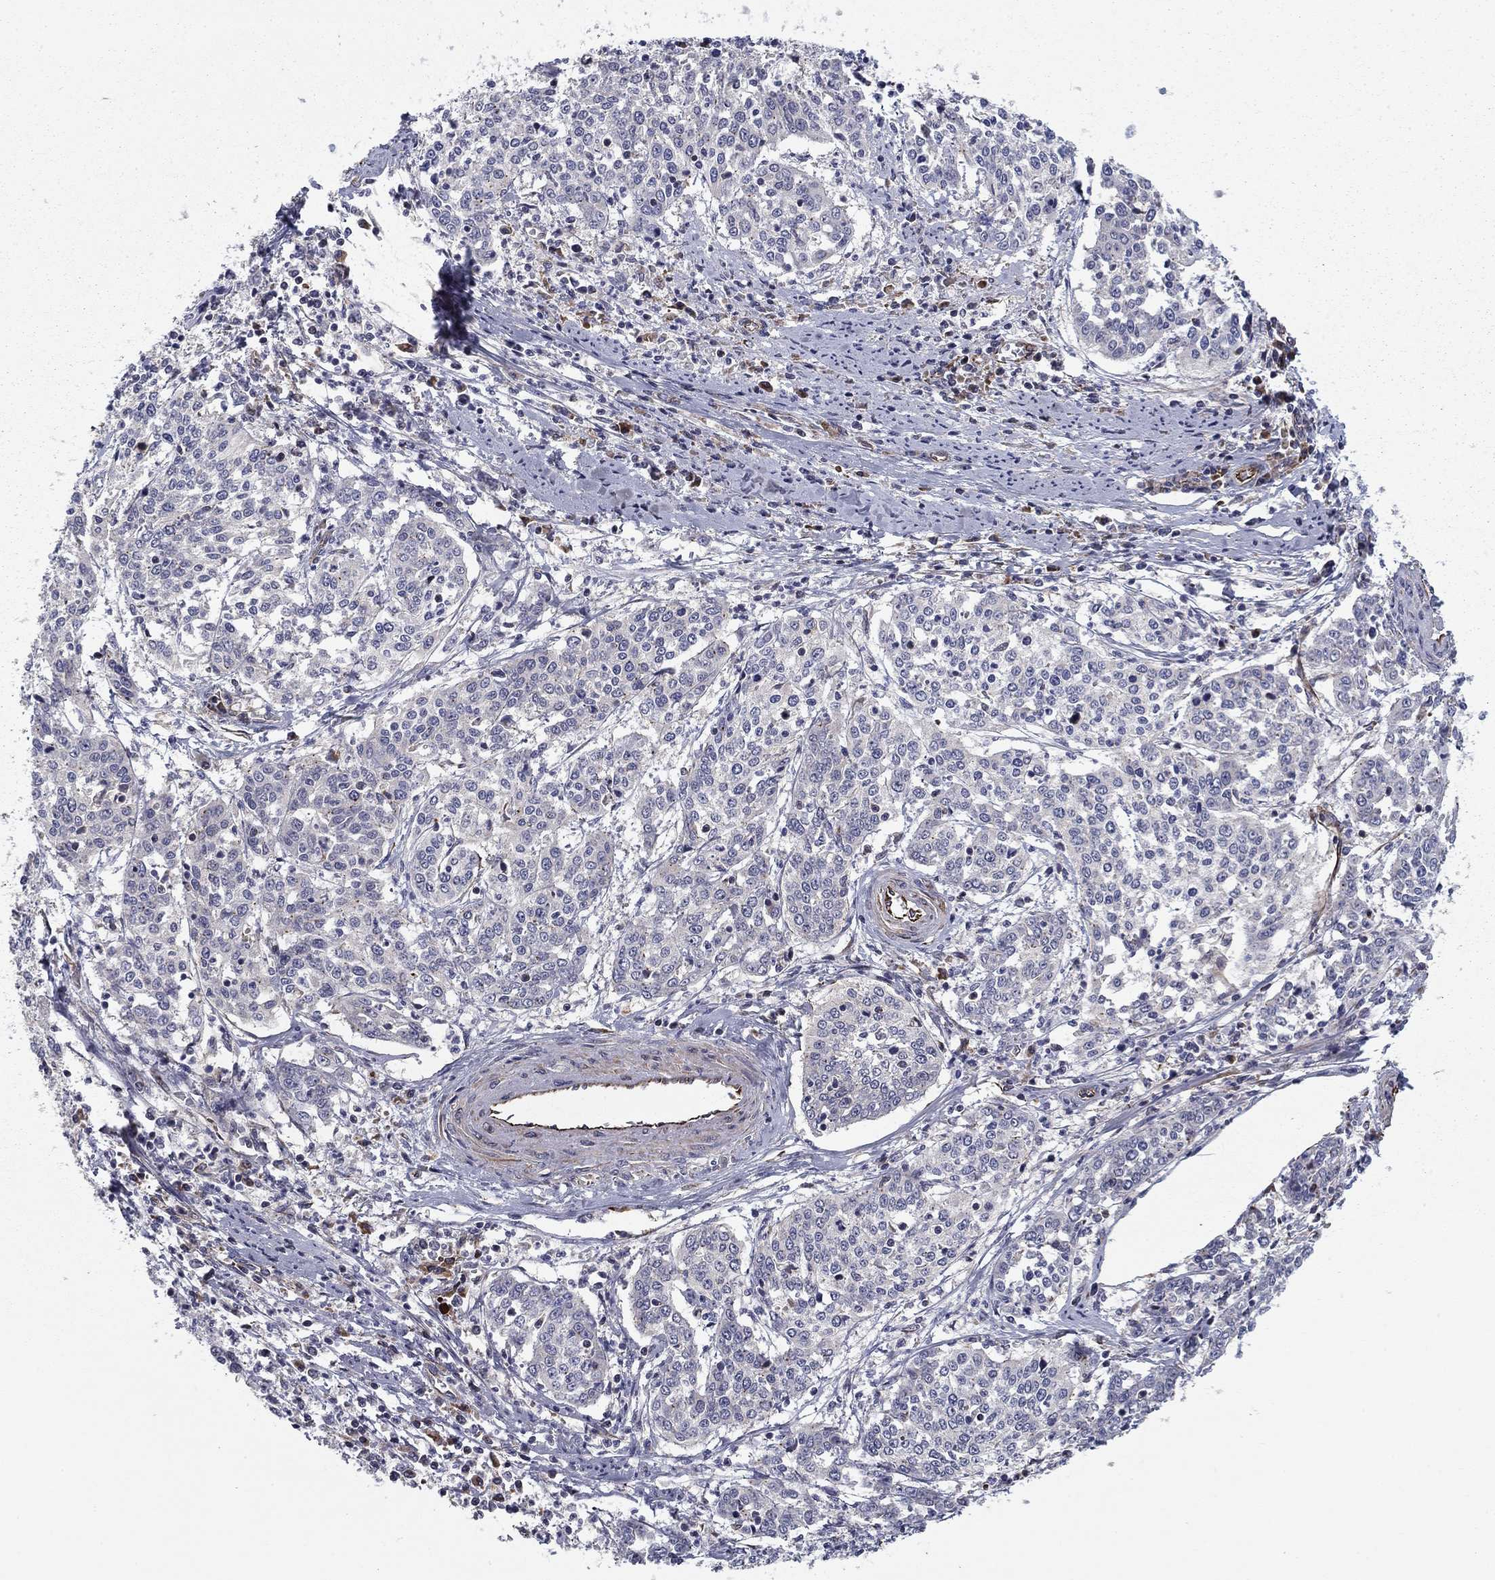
{"staining": {"intensity": "negative", "quantity": "none", "location": "none"}, "tissue": "cervical cancer", "cell_type": "Tumor cells", "image_type": "cancer", "snomed": [{"axis": "morphology", "description": "Squamous cell carcinoma, NOS"}, {"axis": "topography", "description": "Cervix"}], "caption": "This is an IHC photomicrograph of cervical cancer. There is no staining in tumor cells.", "gene": "CLSTN1", "patient": {"sex": "female", "age": 41}}